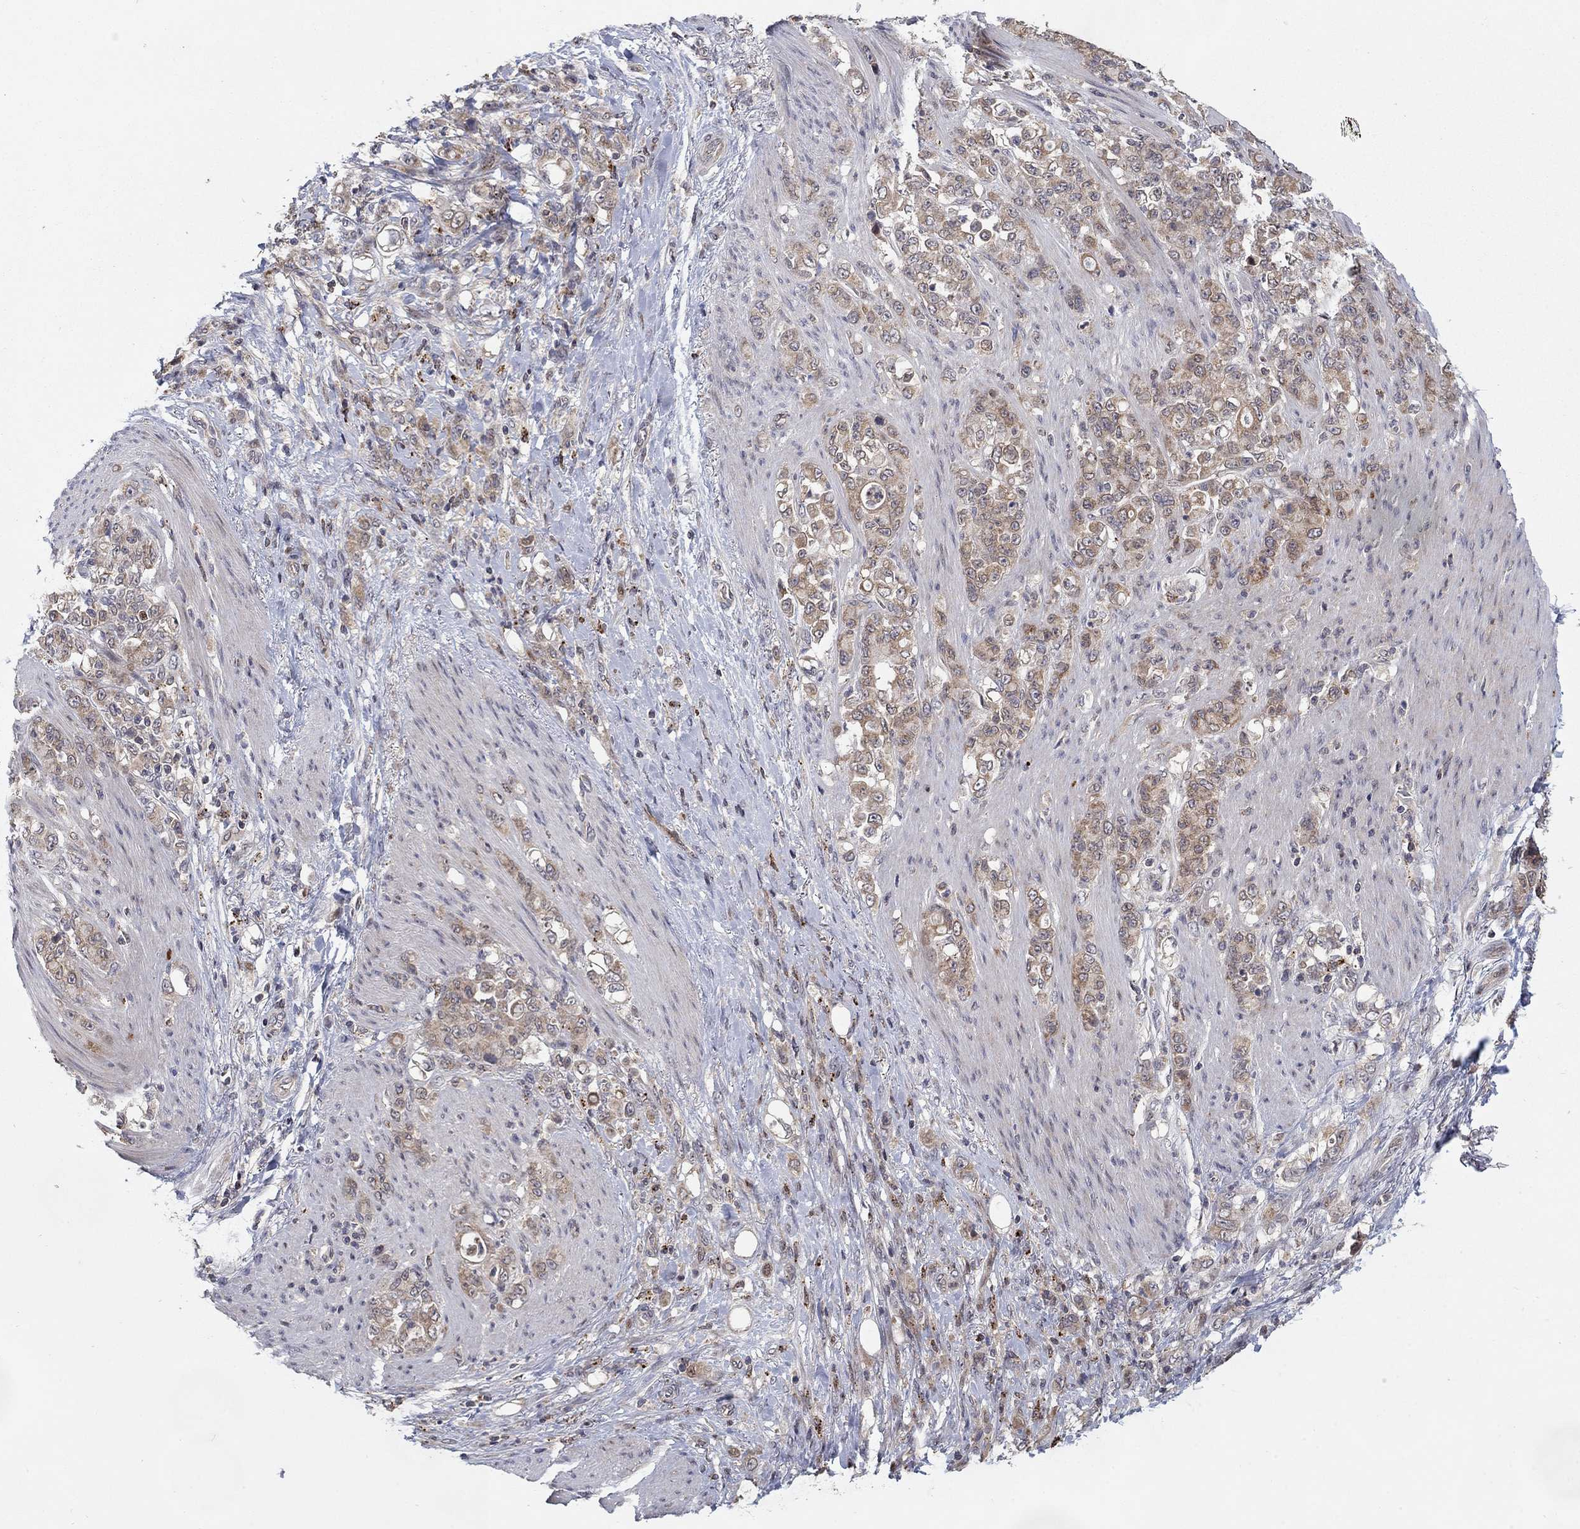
{"staining": {"intensity": "weak", "quantity": ">75%", "location": "cytoplasmic/membranous"}, "tissue": "stomach cancer", "cell_type": "Tumor cells", "image_type": "cancer", "snomed": [{"axis": "morphology", "description": "Adenocarcinoma, NOS"}, {"axis": "topography", "description": "Stomach"}], "caption": "Stomach cancer (adenocarcinoma) tissue reveals weak cytoplasmic/membranous positivity in approximately >75% of tumor cells, visualized by immunohistochemistry.", "gene": "LPCAT4", "patient": {"sex": "female", "age": 79}}